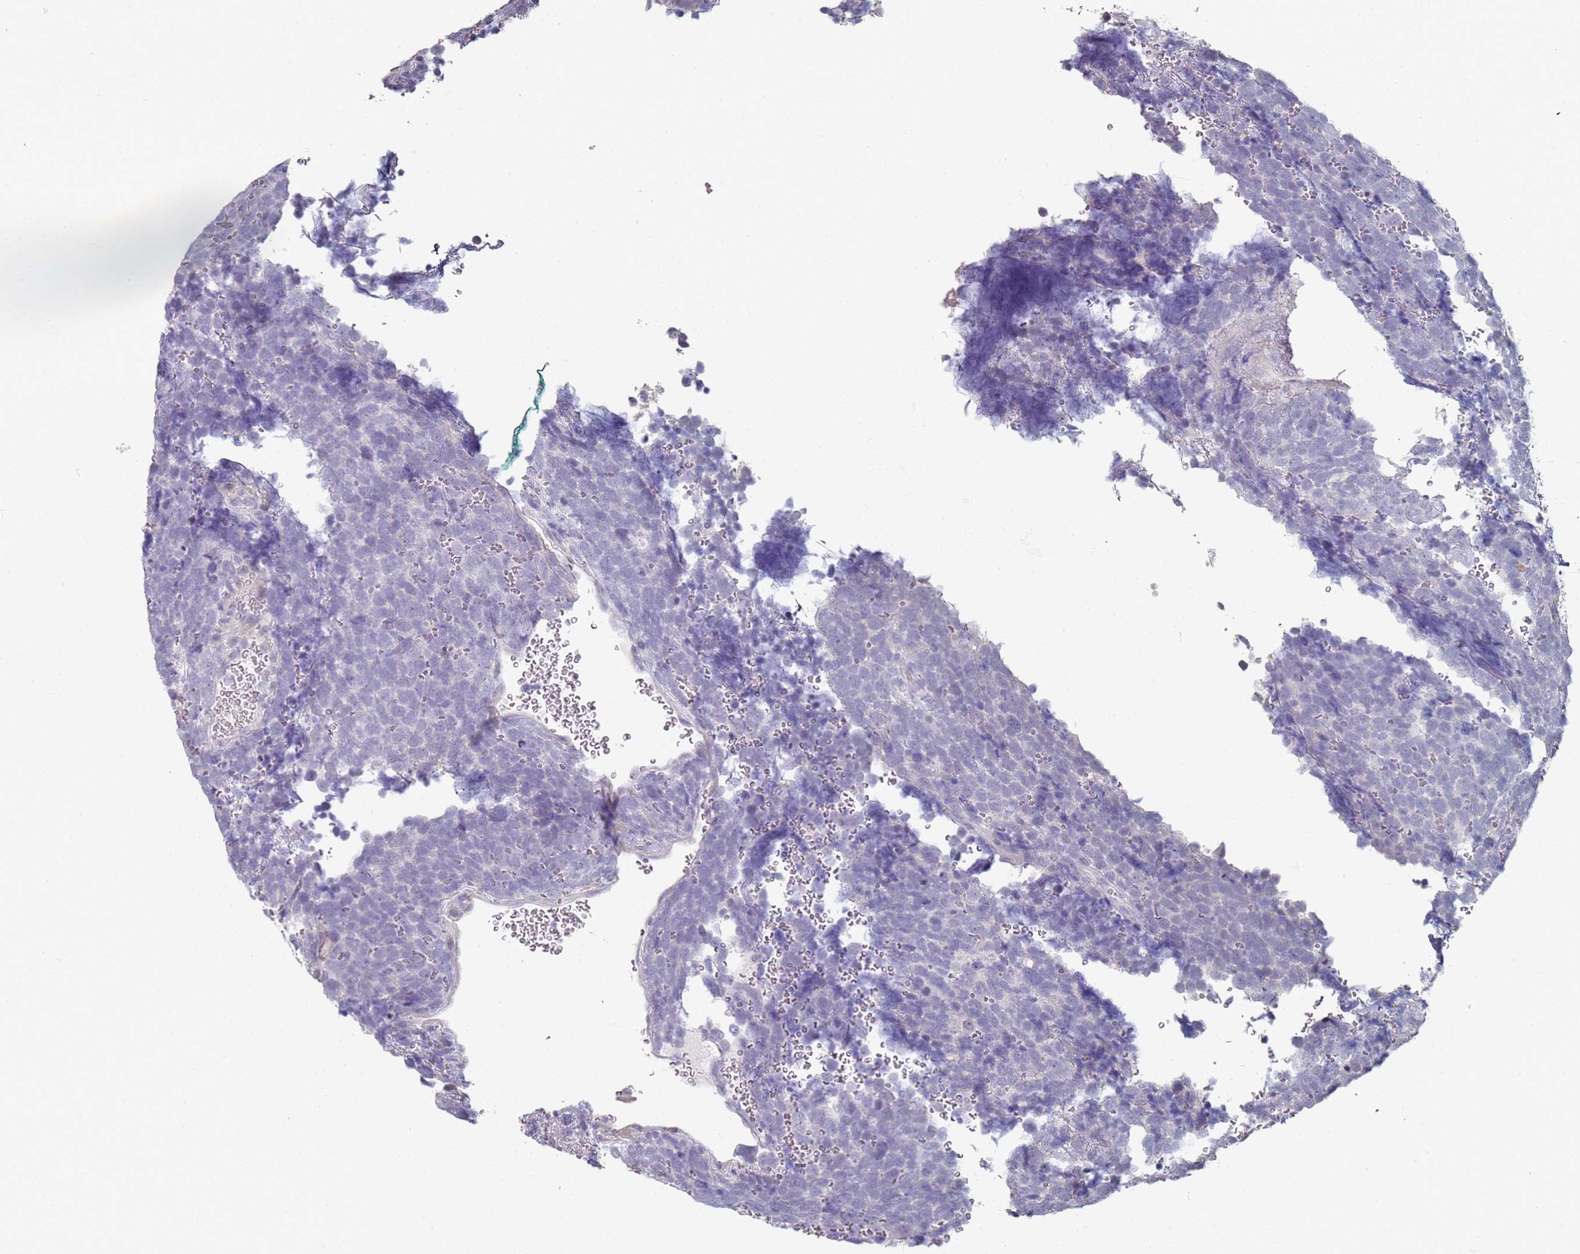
{"staining": {"intensity": "negative", "quantity": "none", "location": "none"}, "tissue": "urothelial cancer", "cell_type": "Tumor cells", "image_type": "cancer", "snomed": [{"axis": "morphology", "description": "Urothelial carcinoma, High grade"}, {"axis": "topography", "description": "Urinary bladder"}], "caption": "DAB (3,3'-diaminobenzidine) immunohistochemical staining of urothelial cancer shows no significant positivity in tumor cells.", "gene": "DNAH11", "patient": {"sex": "female", "age": 82}}